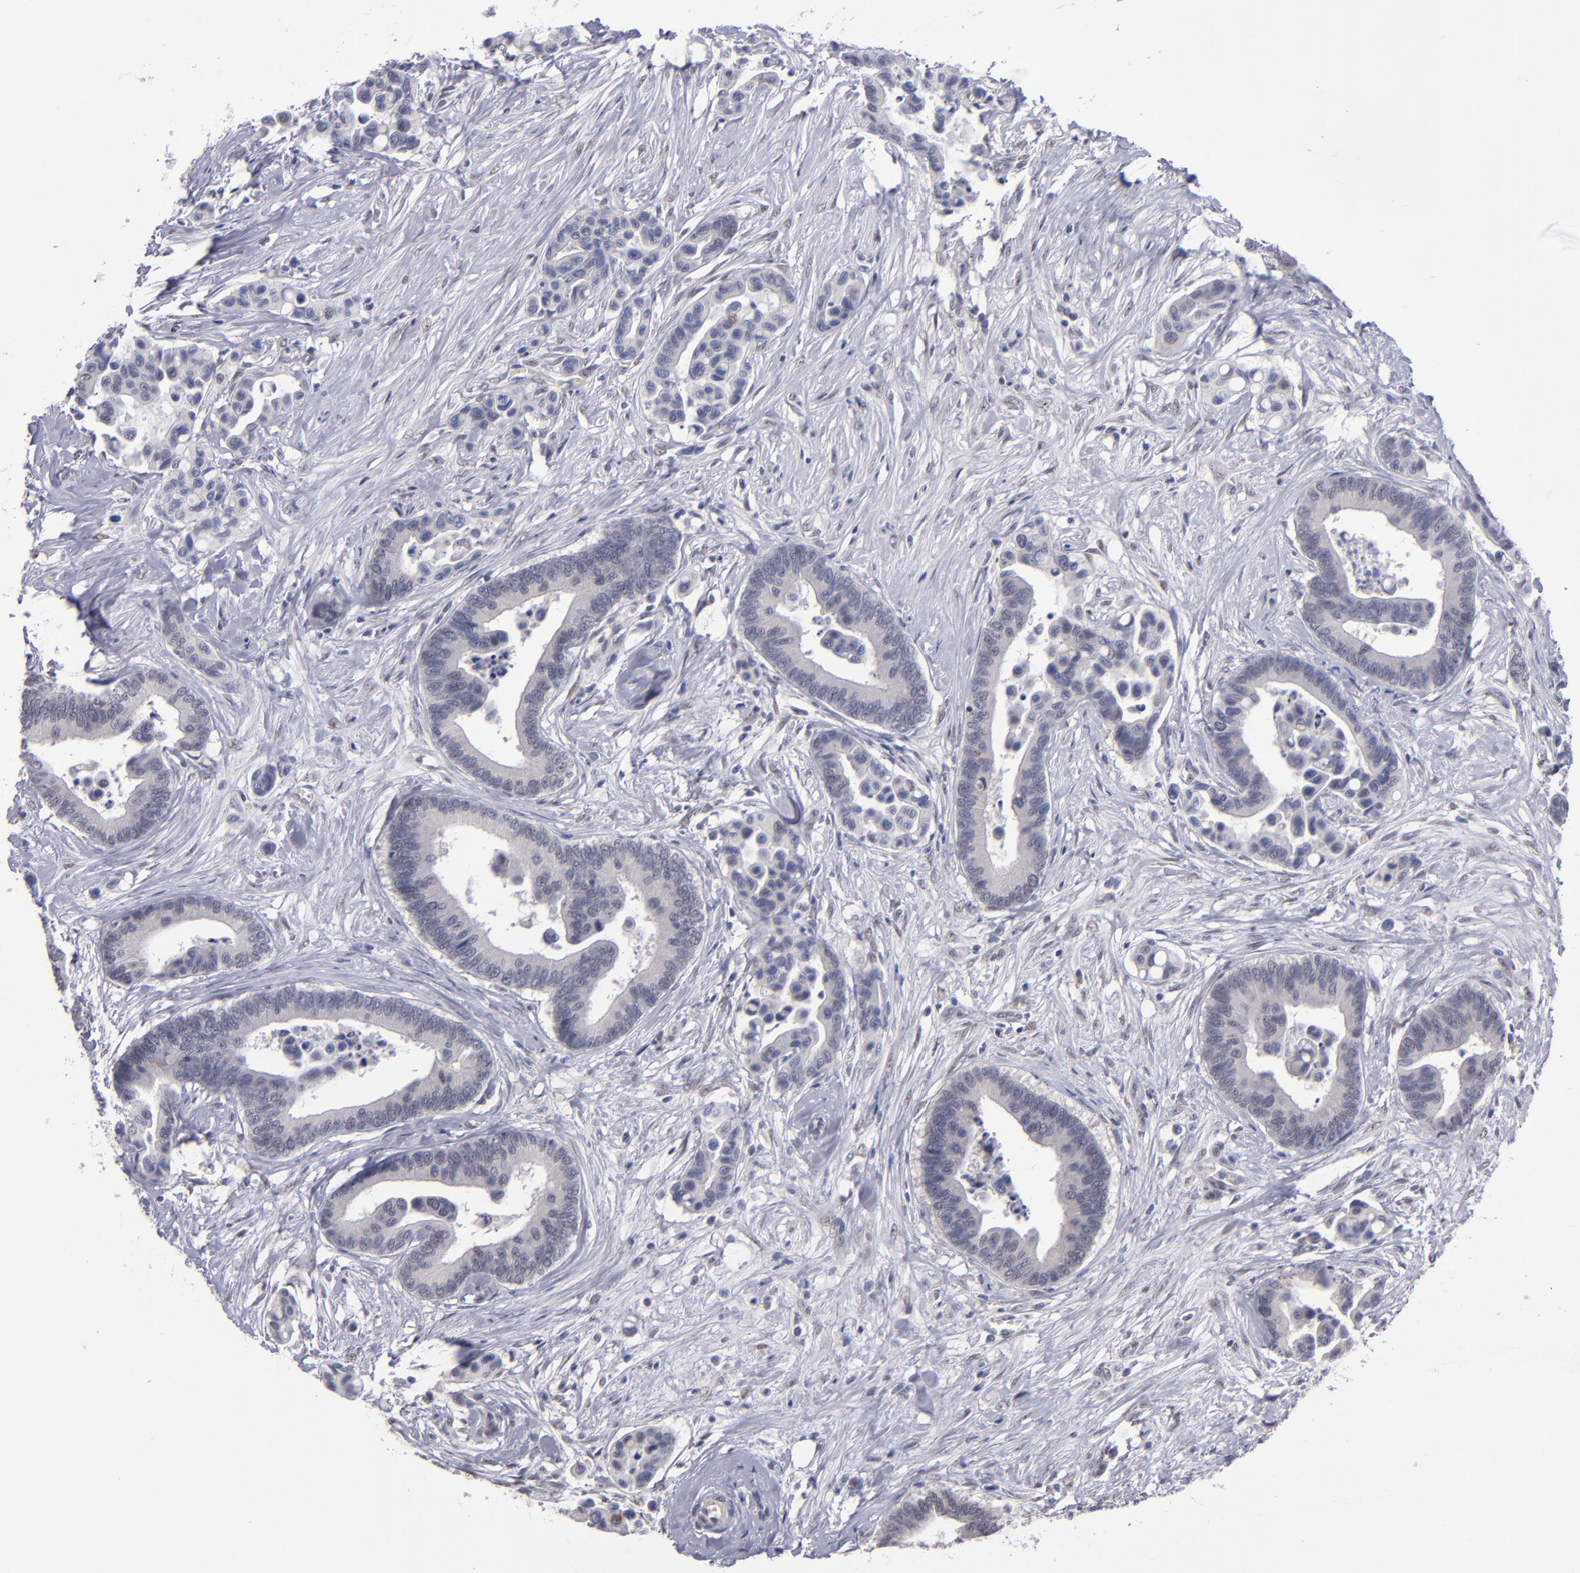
{"staining": {"intensity": "negative", "quantity": "none", "location": "none"}, "tissue": "colorectal cancer", "cell_type": "Tumor cells", "image_type": "cancer", "snomed": [{"axis": "morphology", "description": "Adenocarcinoma, NOS"}, {"axis": "topography", "description": "Colon"}], "caption": "An immunohistochemistry image of adenocarcinoma (colorectal) is shown. There is no staining in tumor cells of adenocarcinoma (colorectal).", "gene": "OTUB2", "patient": {"sex": "male", "age": 82}}